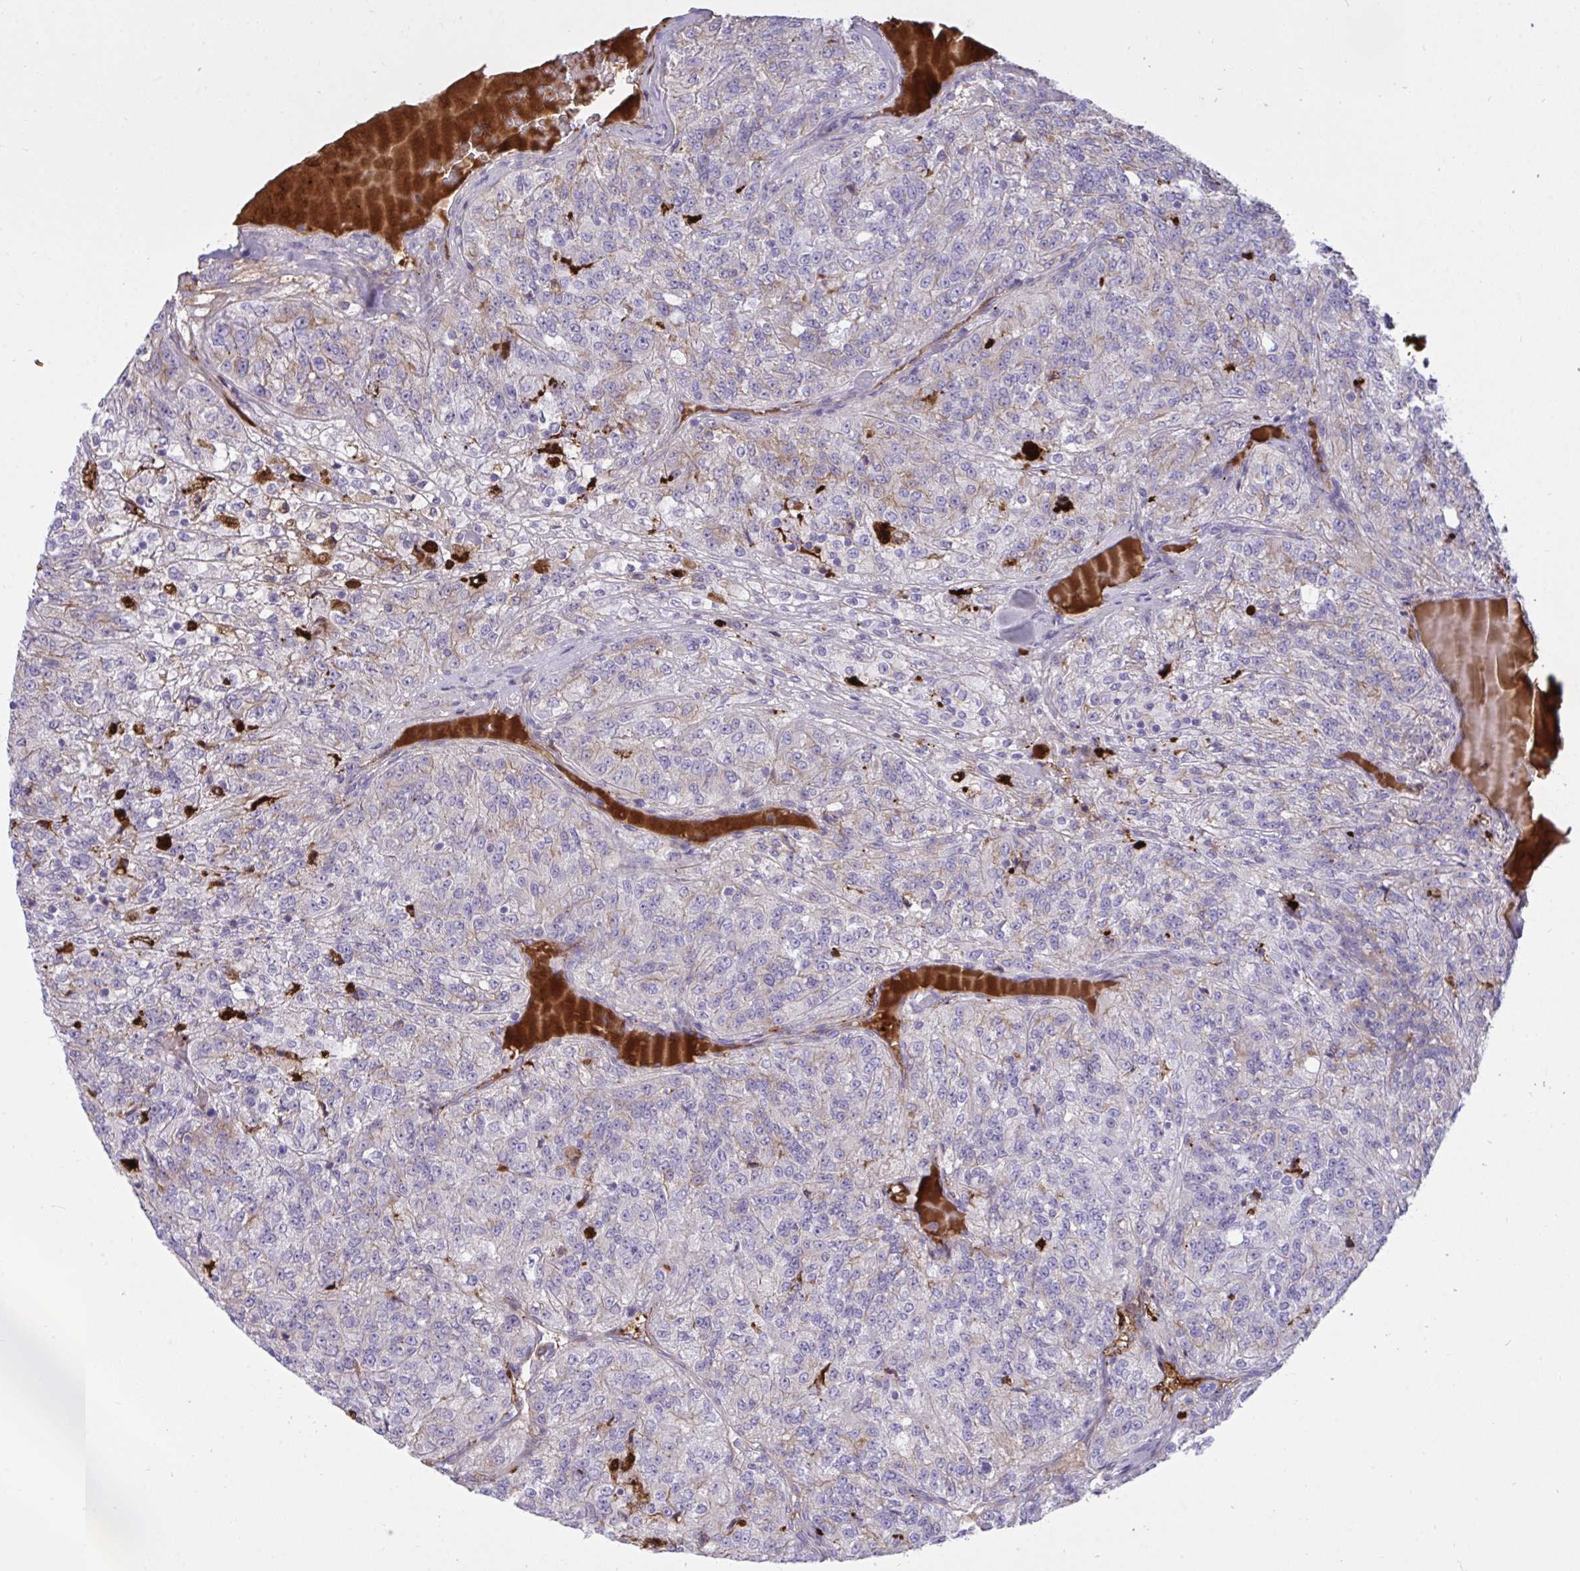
{"staining": {"intensity": "weak", "quantity": "<25%", "location": "cytoplasmic/membranous"}, "tissue": "renal cancer", "cell_type": "Tumor cells", "image_type": "cancer", "snomed": [{"axis": "morphology", "description": "Adenocarcinoma, NOS"}, {"axis": "topography", "description": "Kidney"}], "caption": "DAB (3,3'-diaminobenzidine) immunohistochemical staining of human adenocarcinoma (renal) exhibits no significant positivity in tumor cells.", "gene": "F2", "patient": {"sex": "female", "age": 63}}